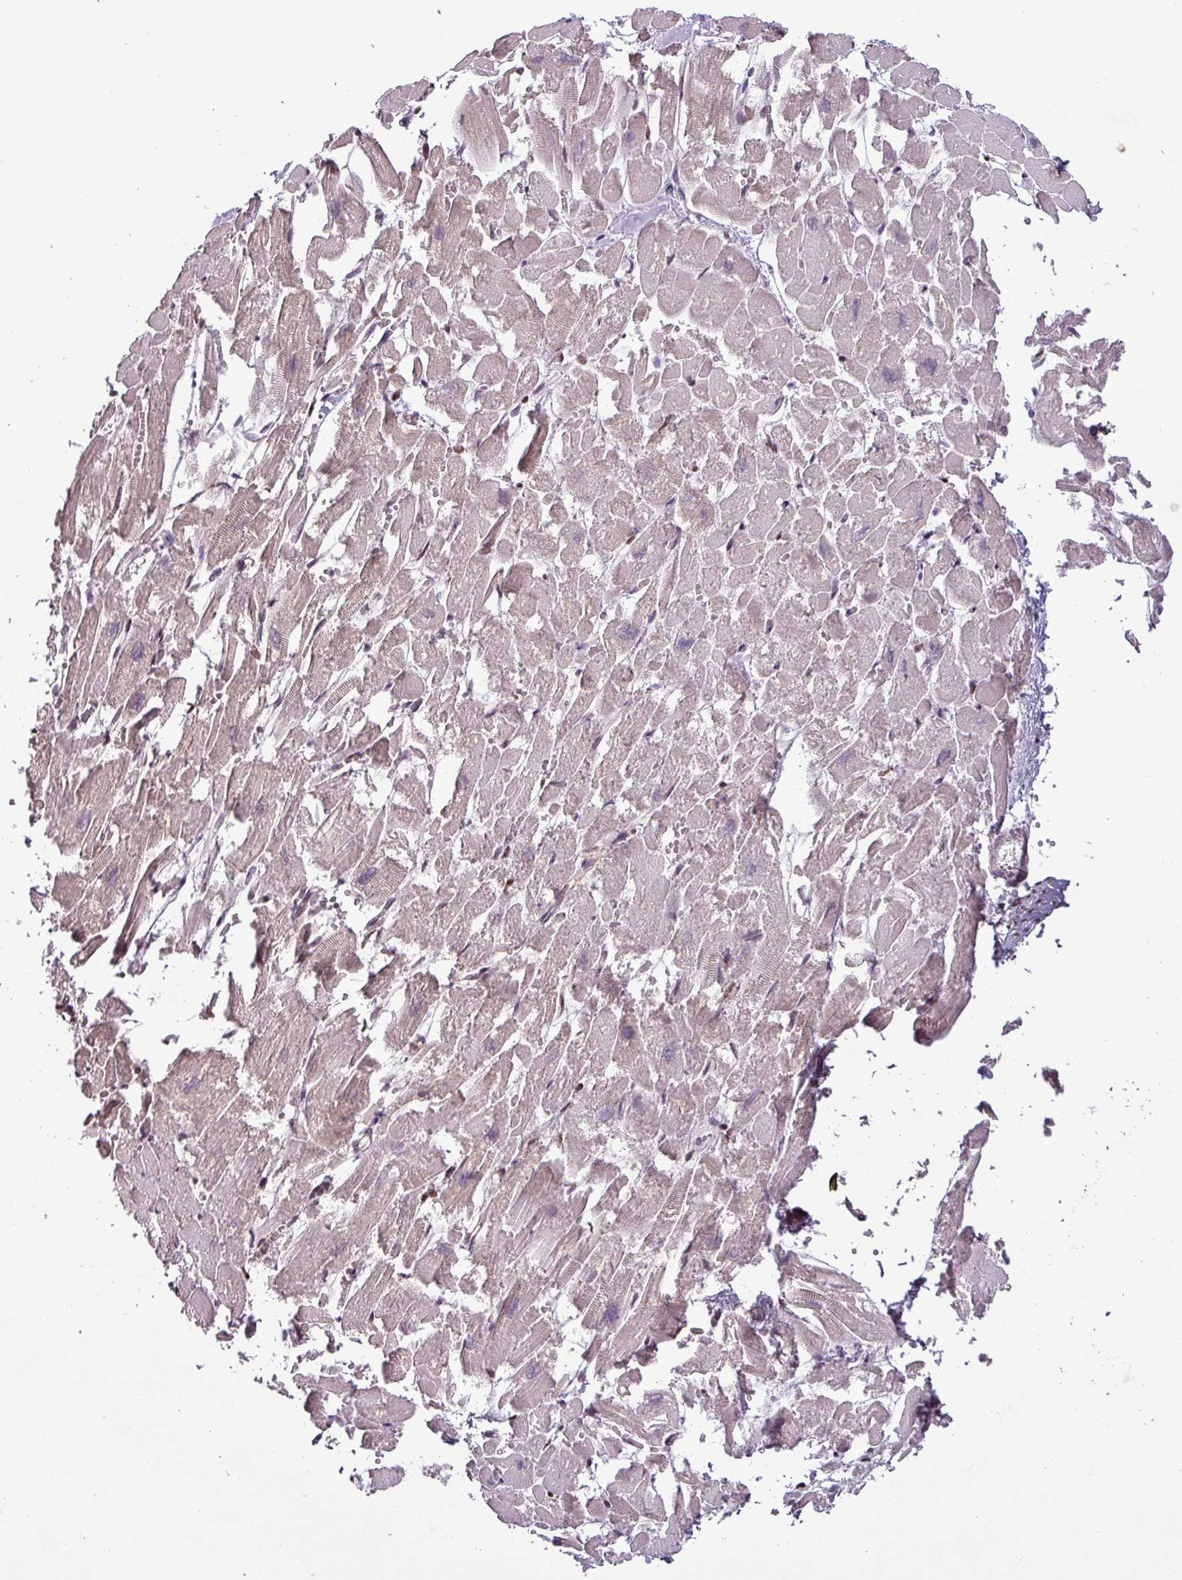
{"staining": {"intensity": "strong", "quantity": "25%-75%", "location": "nuclear"}, "tissue": "heart muscle", "cell_type": "Cardiomyocytes", "image_type": "normal", "snomed": [{"axis": "morphology", "description": "Normal tissue, NOS"}, {"axis": "topography", "description": "Heart"}], "caption": "Cardiomyocytes exhibit high levels of strong nuclear expression in about 25%-75% of cells in normal heart muscle. Using DAB (brown) and hematoxylin (blue) stains, captured at high magnification using brightfield microscopy.", "gene": "IRF2BPL", "patient": {"sex": "male", "age": 54}}